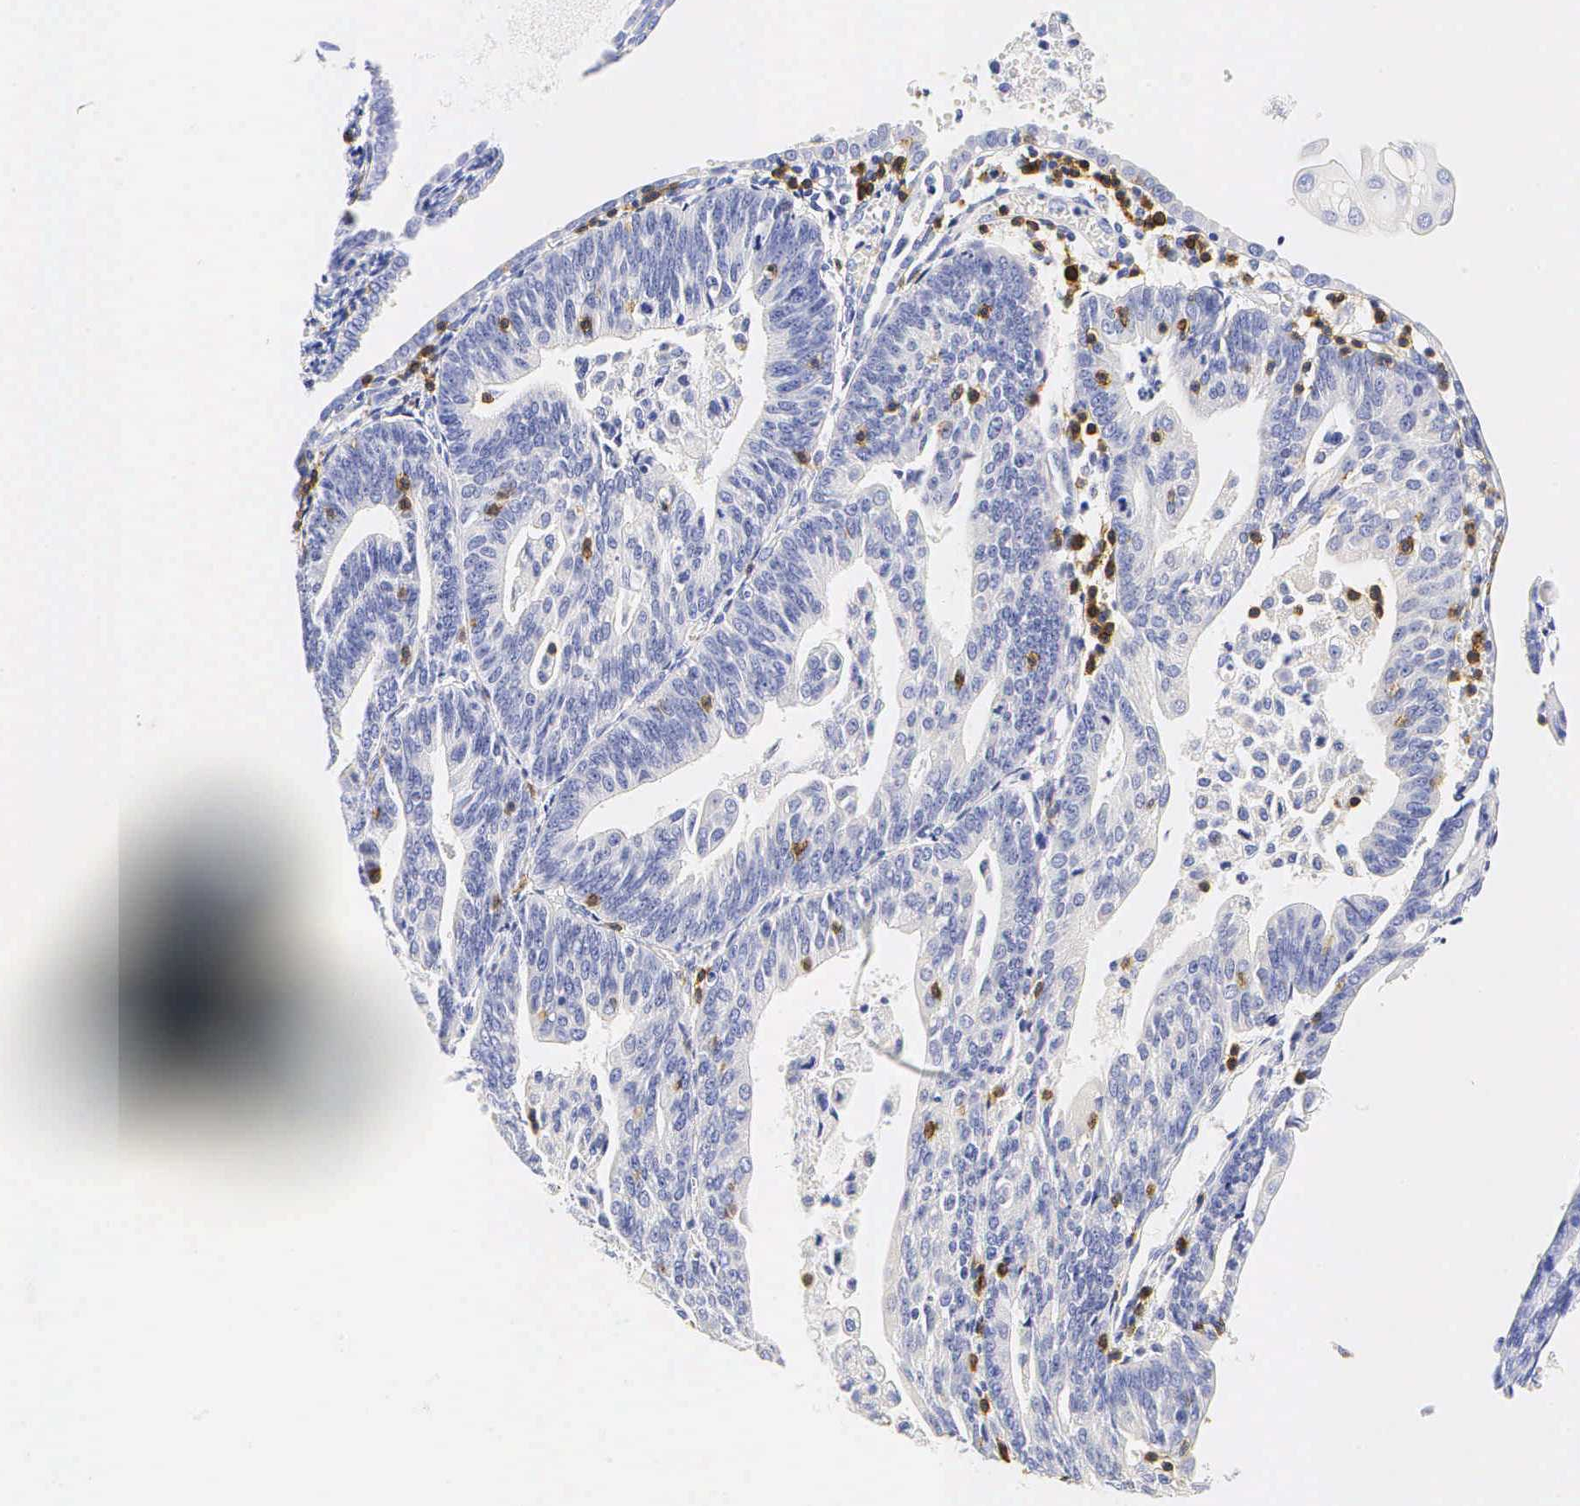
{"staining": {"intensity": "negative", "quantity": "none", "location": "none"}, "tissue": "endometrial cancer", "cell_type": "Tumor cells", "image_type": "cancer", "snomed": [{"axis": "morphology", "description": "Adenocarcinoma, NOS"}, {"axis": "topography", "description": "Endometrium"}], "caption": "A high-resolution micrograph shows immunohistochemistry (IHC) staining of adenocarcinoma (endometrial), which displays no significant staining in tumor cells.", "gene": "CD3E", "patient": {"sex": "female", "age": 56}}